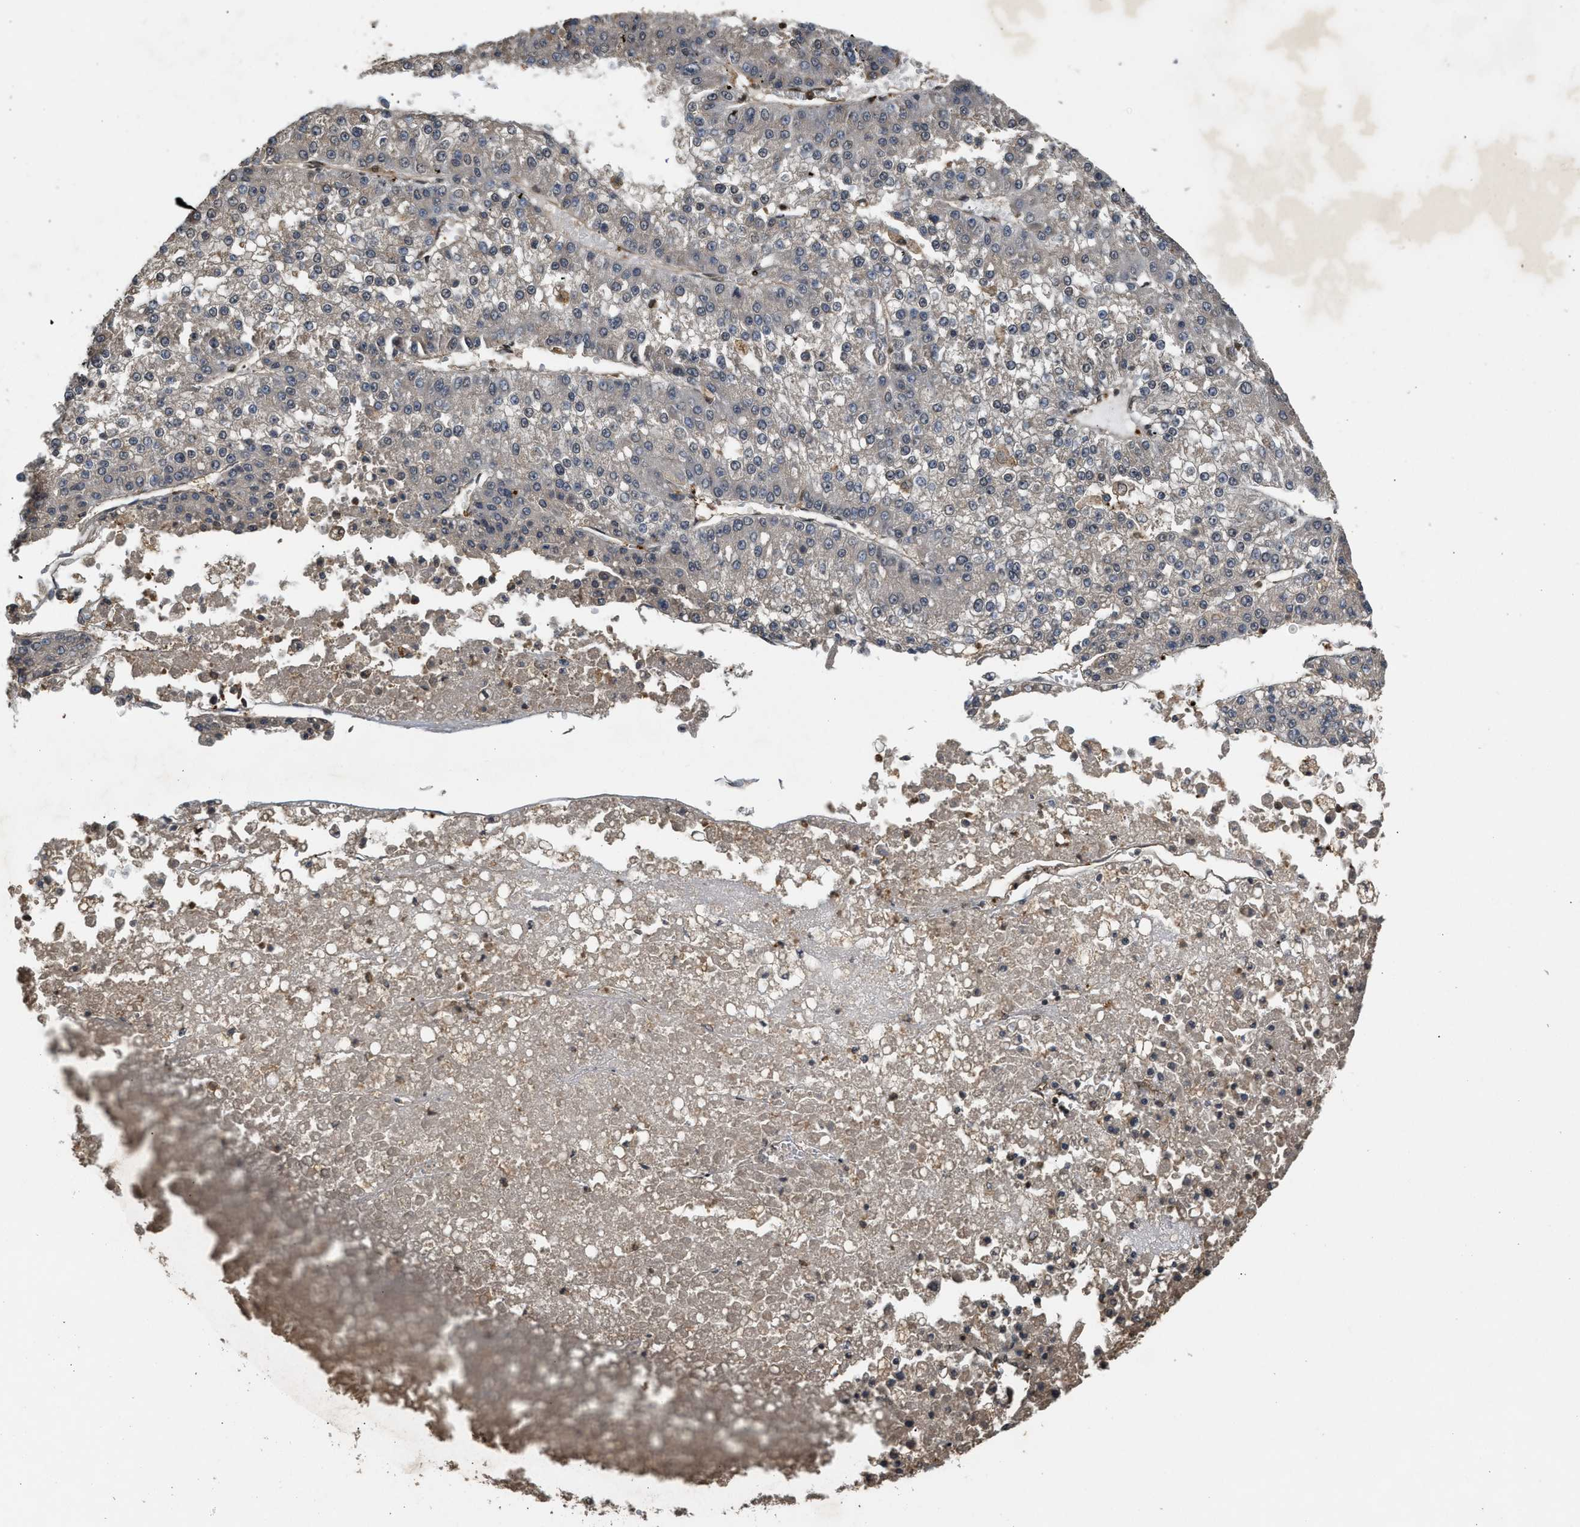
{"staining": {"intensity": "negative", "quantity": "none", "location": "none"}, "tissue": "liver cancer", "cell_type": "Tumor cells", "image_type": "cancer", "snomed": [{"axis": "morphology", "description": "Carcinoma, Hepatocellular, NOS"}, {"axis": "topography", "description": "Liver"}], "caption": "There is no significant positivity in tumor cells of liver hepatocellular carcinoma.", "gene": "ARHGDIA", "patient": {"sex": "female", "age": 73}}